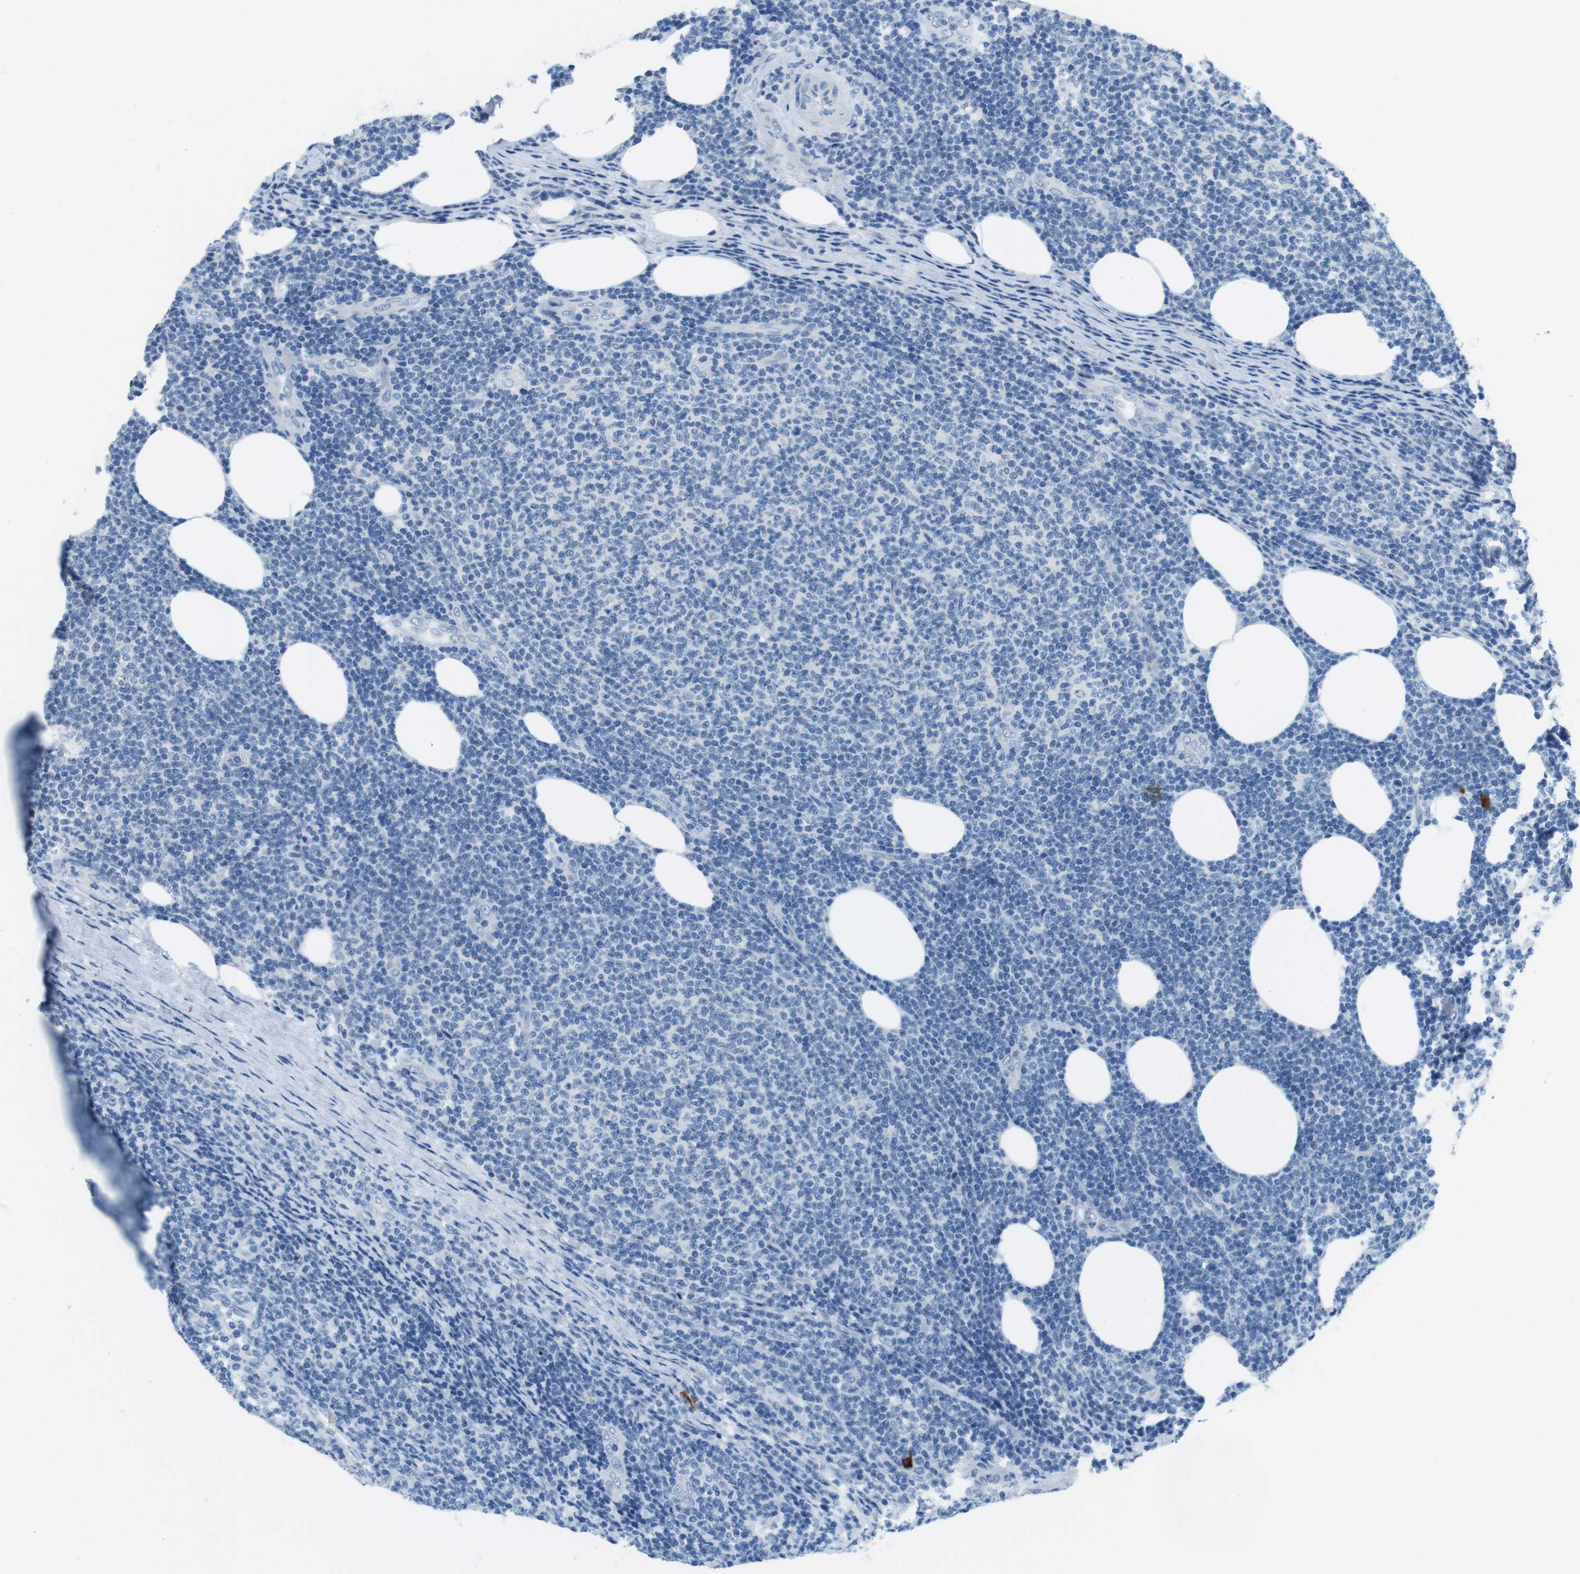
{"staining": {"intensity": "negative", "quantity": "none", "location": "none"}, "tissue": "lymphoma", "cell_type": "Tumor cells", "image_type": "cancer", "snomed": [{"axis": "morphology", "description": "Malignant lymphoma, non-Hodgkin's type, Low grade"}, {"axis": "topography", "description": "Lymph node"}], "caption": "This is a micrograph of immunohistochemistry staining of malignant lymphoma, non-Hodgkin's type (low-grade), which shows no staining in tumor cells.", "gene": "SLC35A3", "patient": {"sex": "male", "age": 66}}